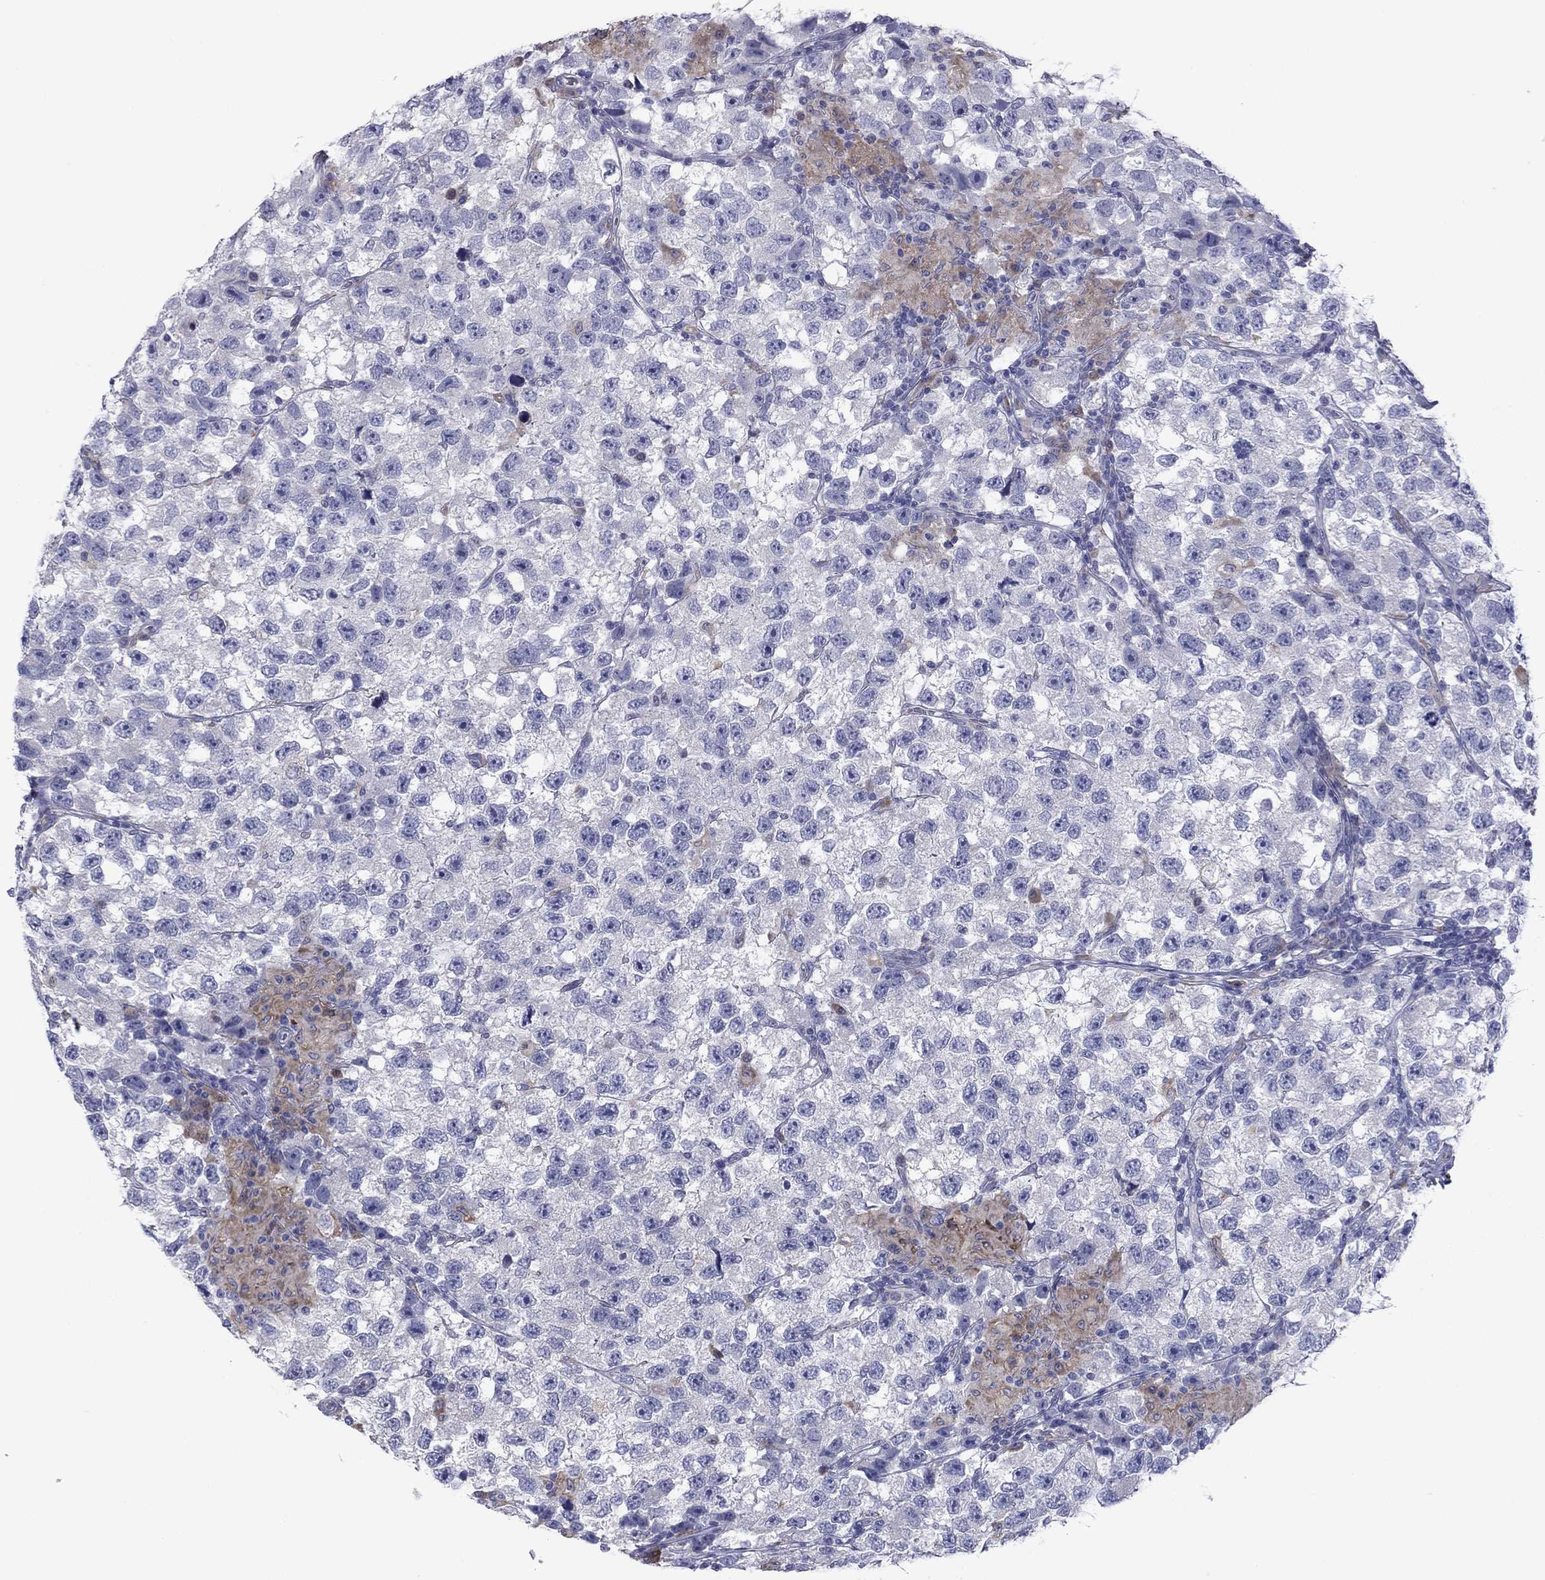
{"staining": {"intensity": "negative", "quantity": "none", "location": "none"}, "tissue": "testis cancer", "cell_type": "Tumor cells", "image_type": "cancer", "snomed": [{"axis": "morphology", "description": "Seminoma, NOS"}, {"axis": "topography", "description": "Testis"}], "caption": "Testis cancer stained for a protein using immunohistochemistry demonstrates no positivity tumor cells.", "gene": "TMPRSS11A", "patient": {"sex": "male", "age": 26}}